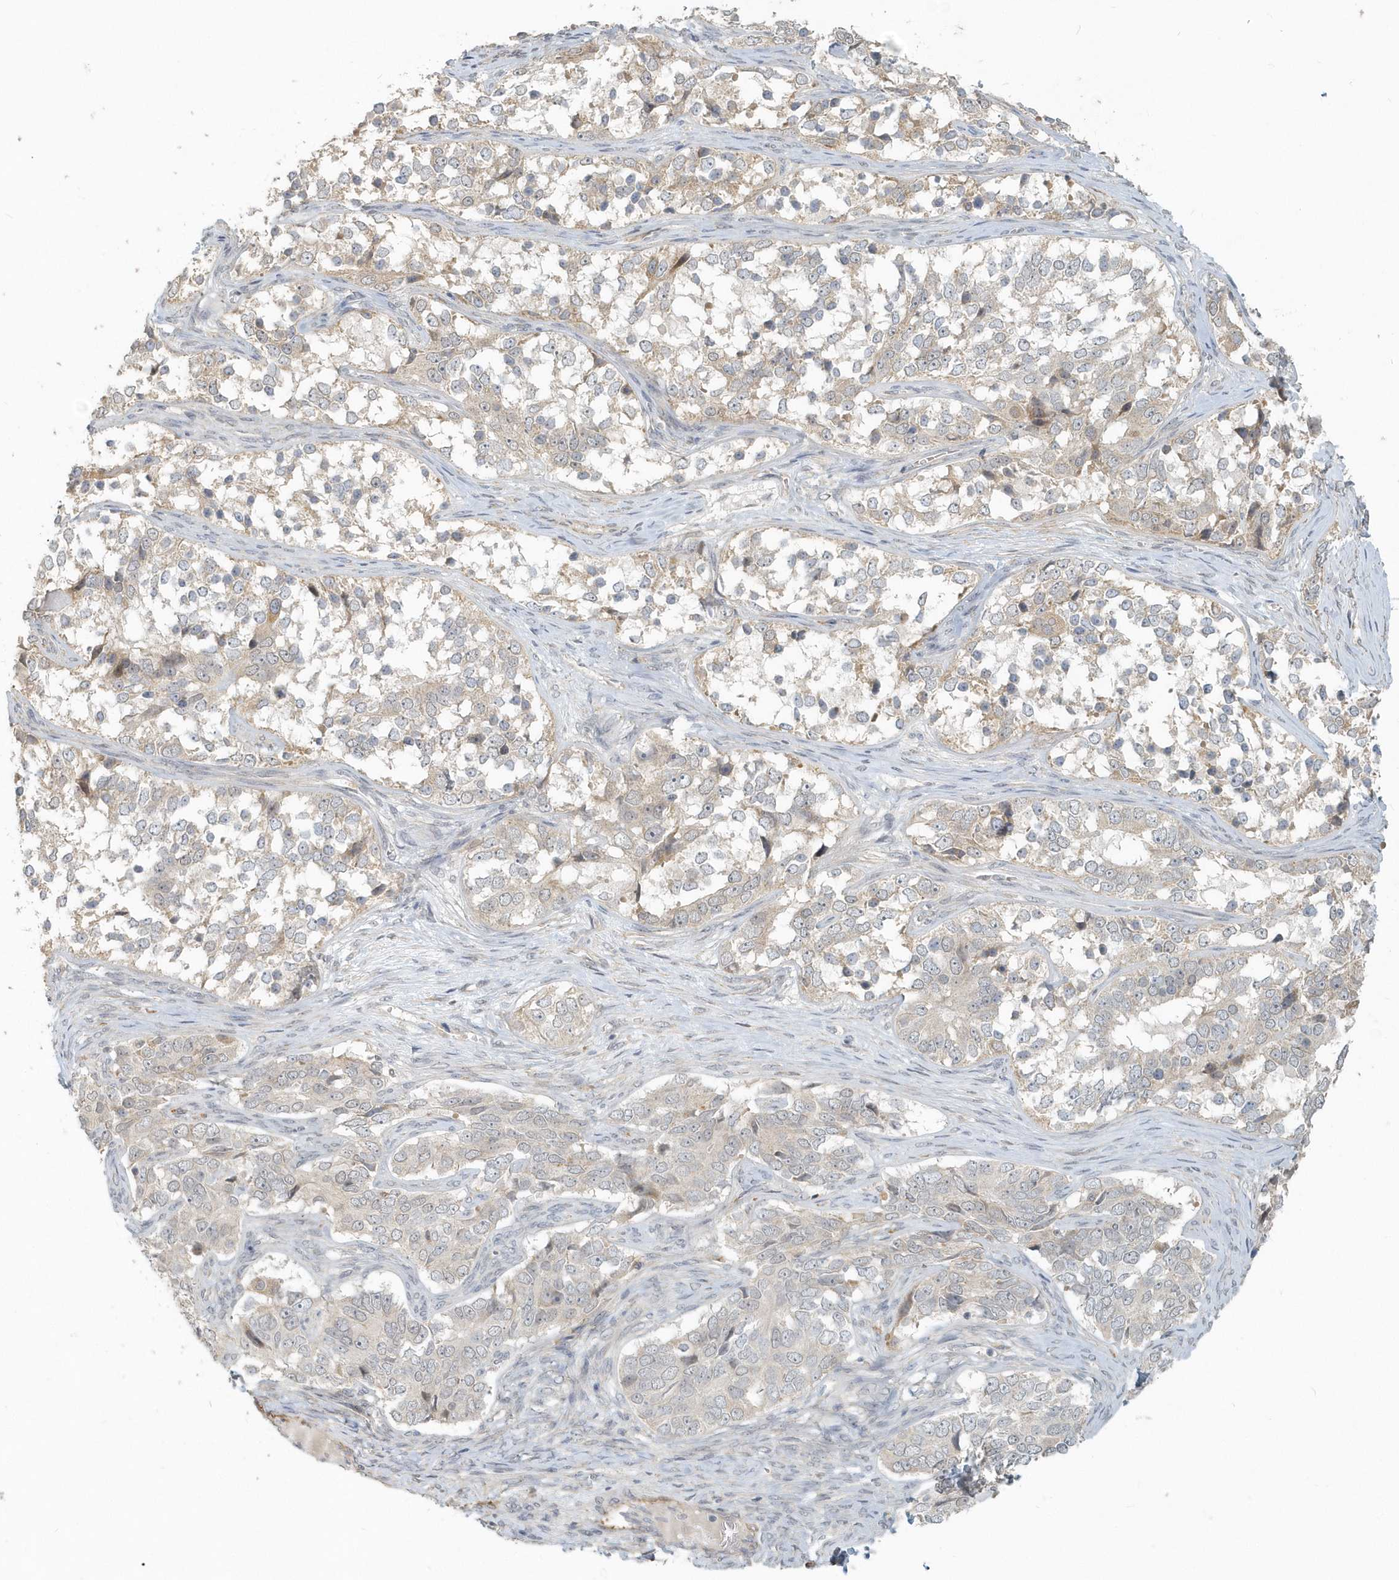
{"staining": {"intensity": "weak", "quantity": "<25%", "location": "cytoplasmic/membranous"}, "tissue": "ovarian cancer", "cell_type": "Tumor cells", "image_type": "cancer", "snomed": [{"axis": "morphology", "description": "Carcinoma, endometroid"}, {"axis": "topography", "description": "Ovary"}], "caption": "Ovarian cancer (endometroid carcinoma) was stained to show a protein in brown. There is no significant expression in tumor cells.", "gene": "NAPB", "patient": {"sex": "female", "age": 51}}